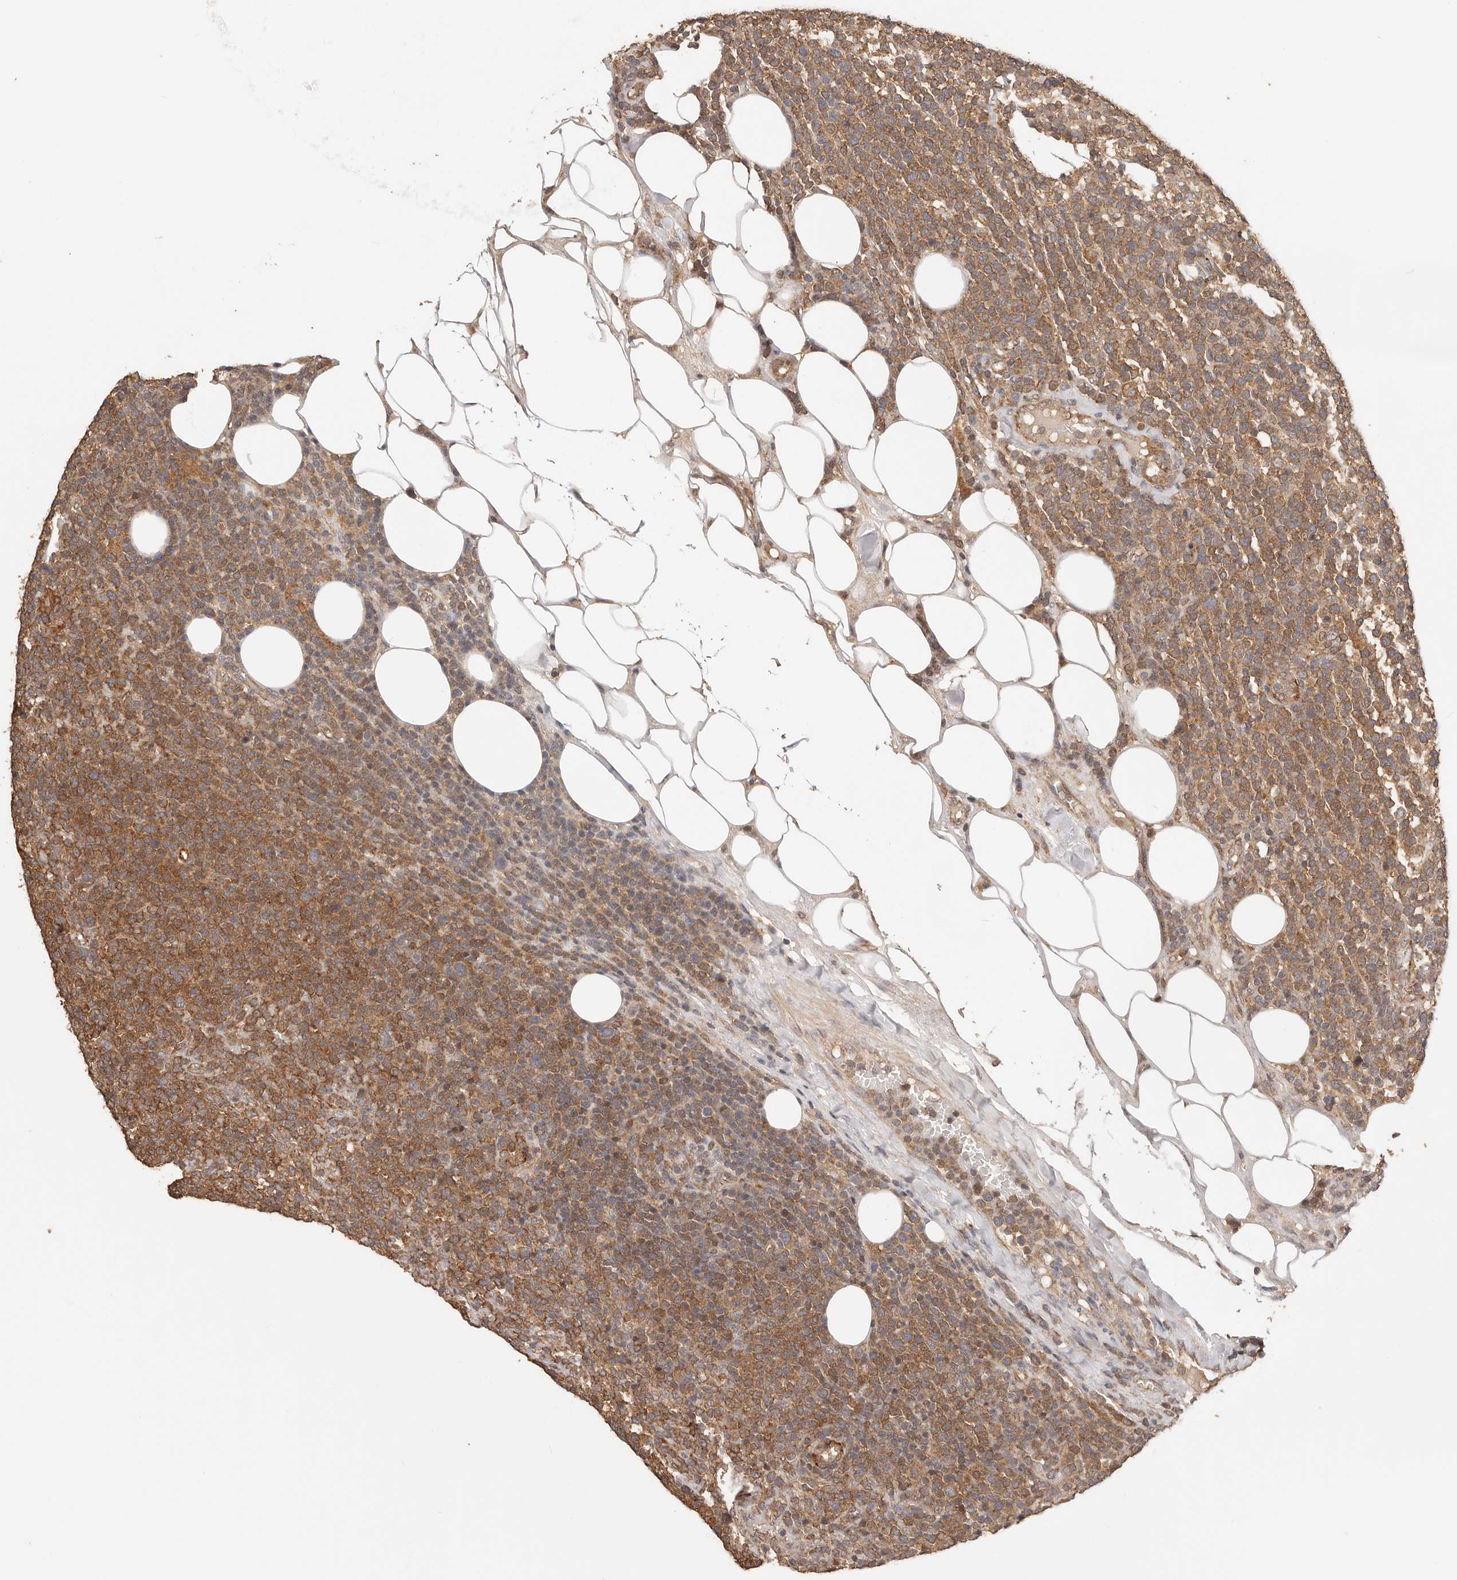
{"staining": {"intensity": "moderate", "quantity": ">75%", "location": "cytoplasmic/membranous"}, "tissue": "lymphoma", "cell_type": "Tumor cells", "image_type": "cancer", "snomed": [{"axis": "morphology", "description": "Malignant lymphoma, non-Hodgkin's type, High grade"}, {"axis": "topography", "description": "Lymph node"}], "caption": "Protein staining by IHC reveals moderate cytoplasmic/membranous positivity in approximately >75% of tumor cells in lymphoma.", "gene": "AFDN", "patient": {"sex": "male", "age": 61}}